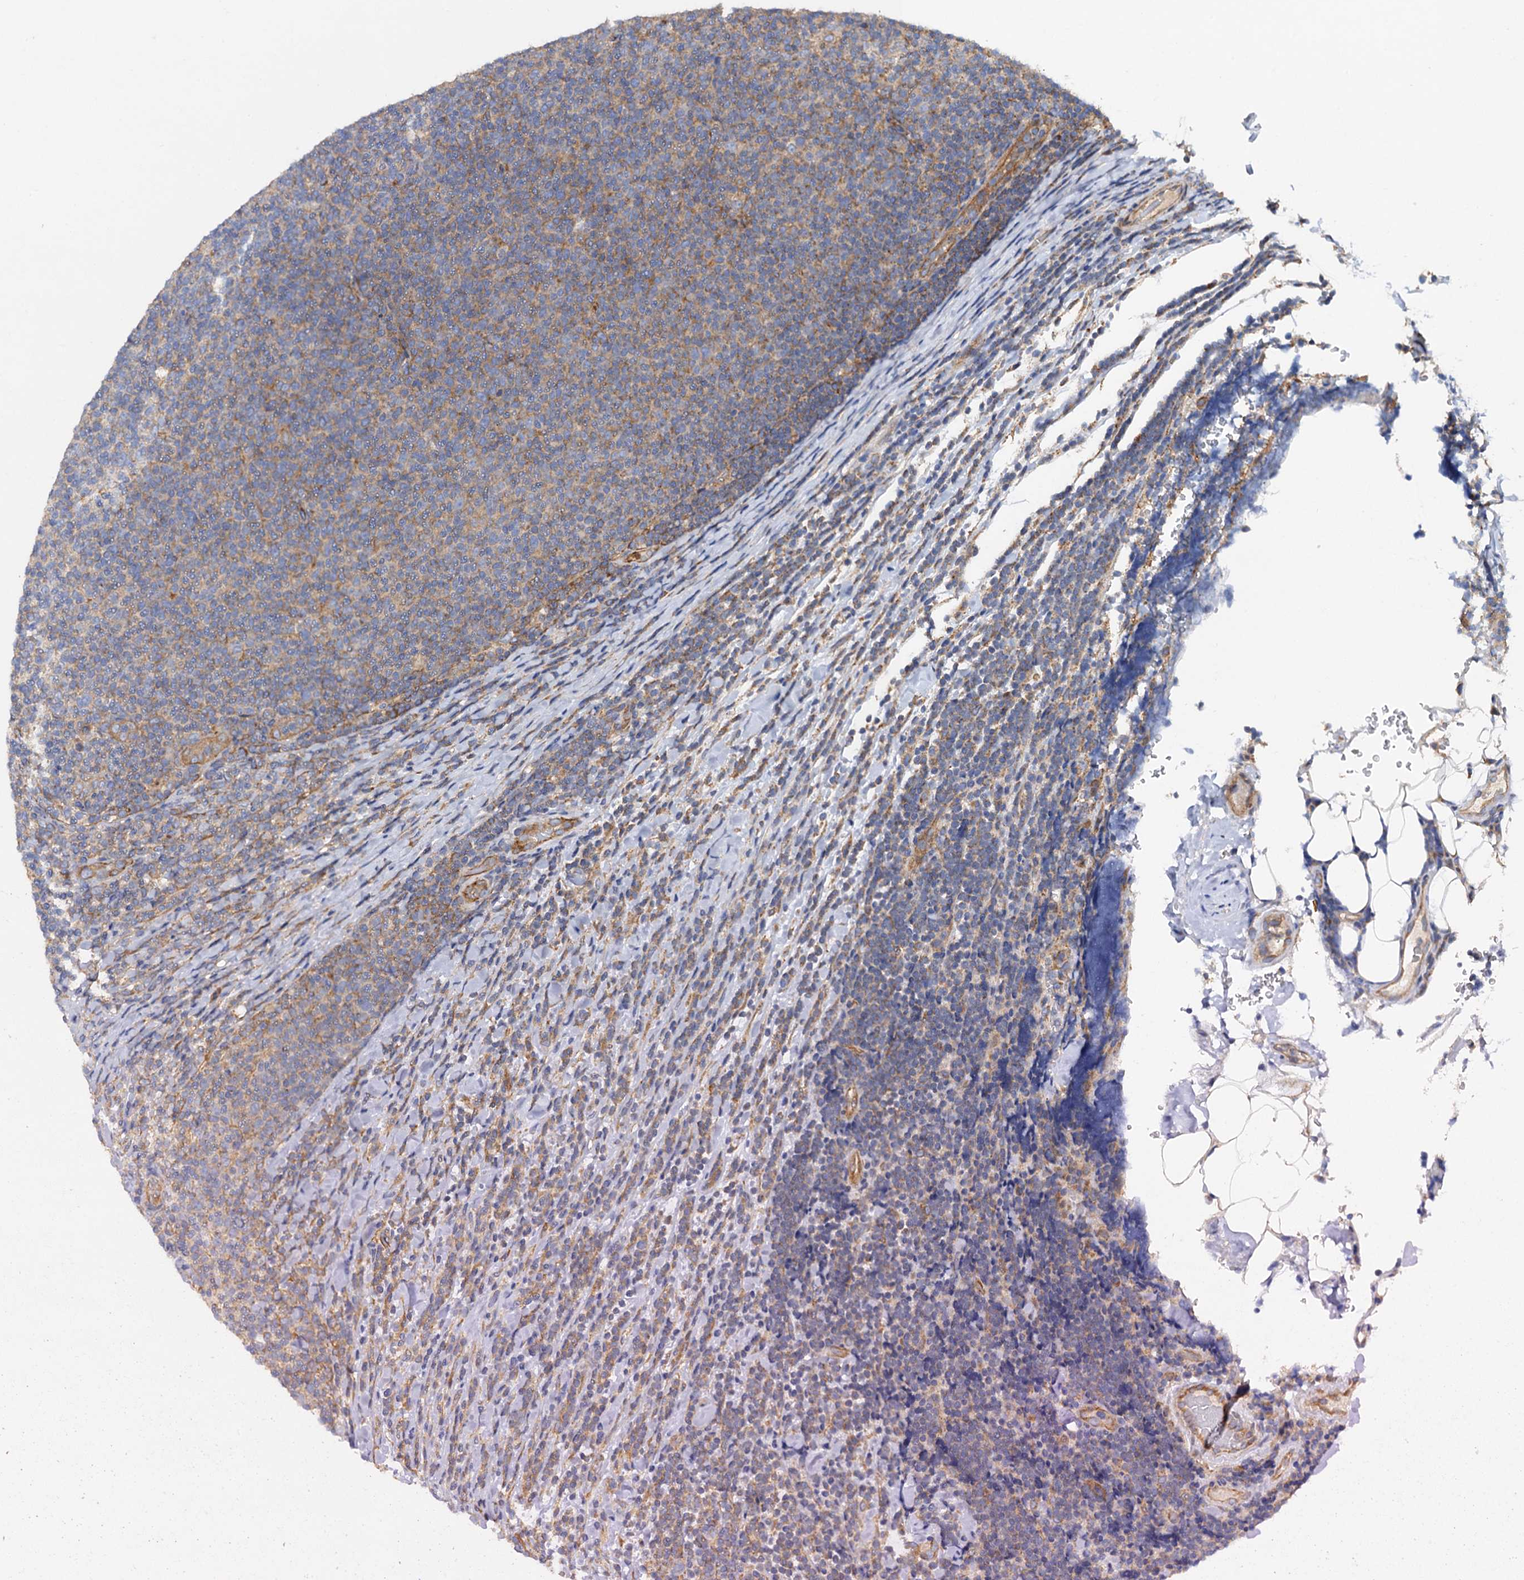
{"staining": {"intensity": "weak", "quantity": "25%-75%", "location": "cytoplasmic/membranous"}, "tissue": "lymphoma", "cell_type": "Tumor cells", "image_type": "cancer", "snomed": [{"axis": "morphology", "description": "Malignant lymphoma, non-Hodgkin's type, Low grade"}, {"axis": "topography", "description": "Lymph node"}], "caption": "Protein positivity by immunohistochemistry shows weak cytoplasmic/membranous positivity in approximately 25%-75% of tumor cells in low-grade malignant lymphoma, non-Hodgkin's type.", "gene": "MRPL48", "patient": {"sex": "male", "age": 66}}